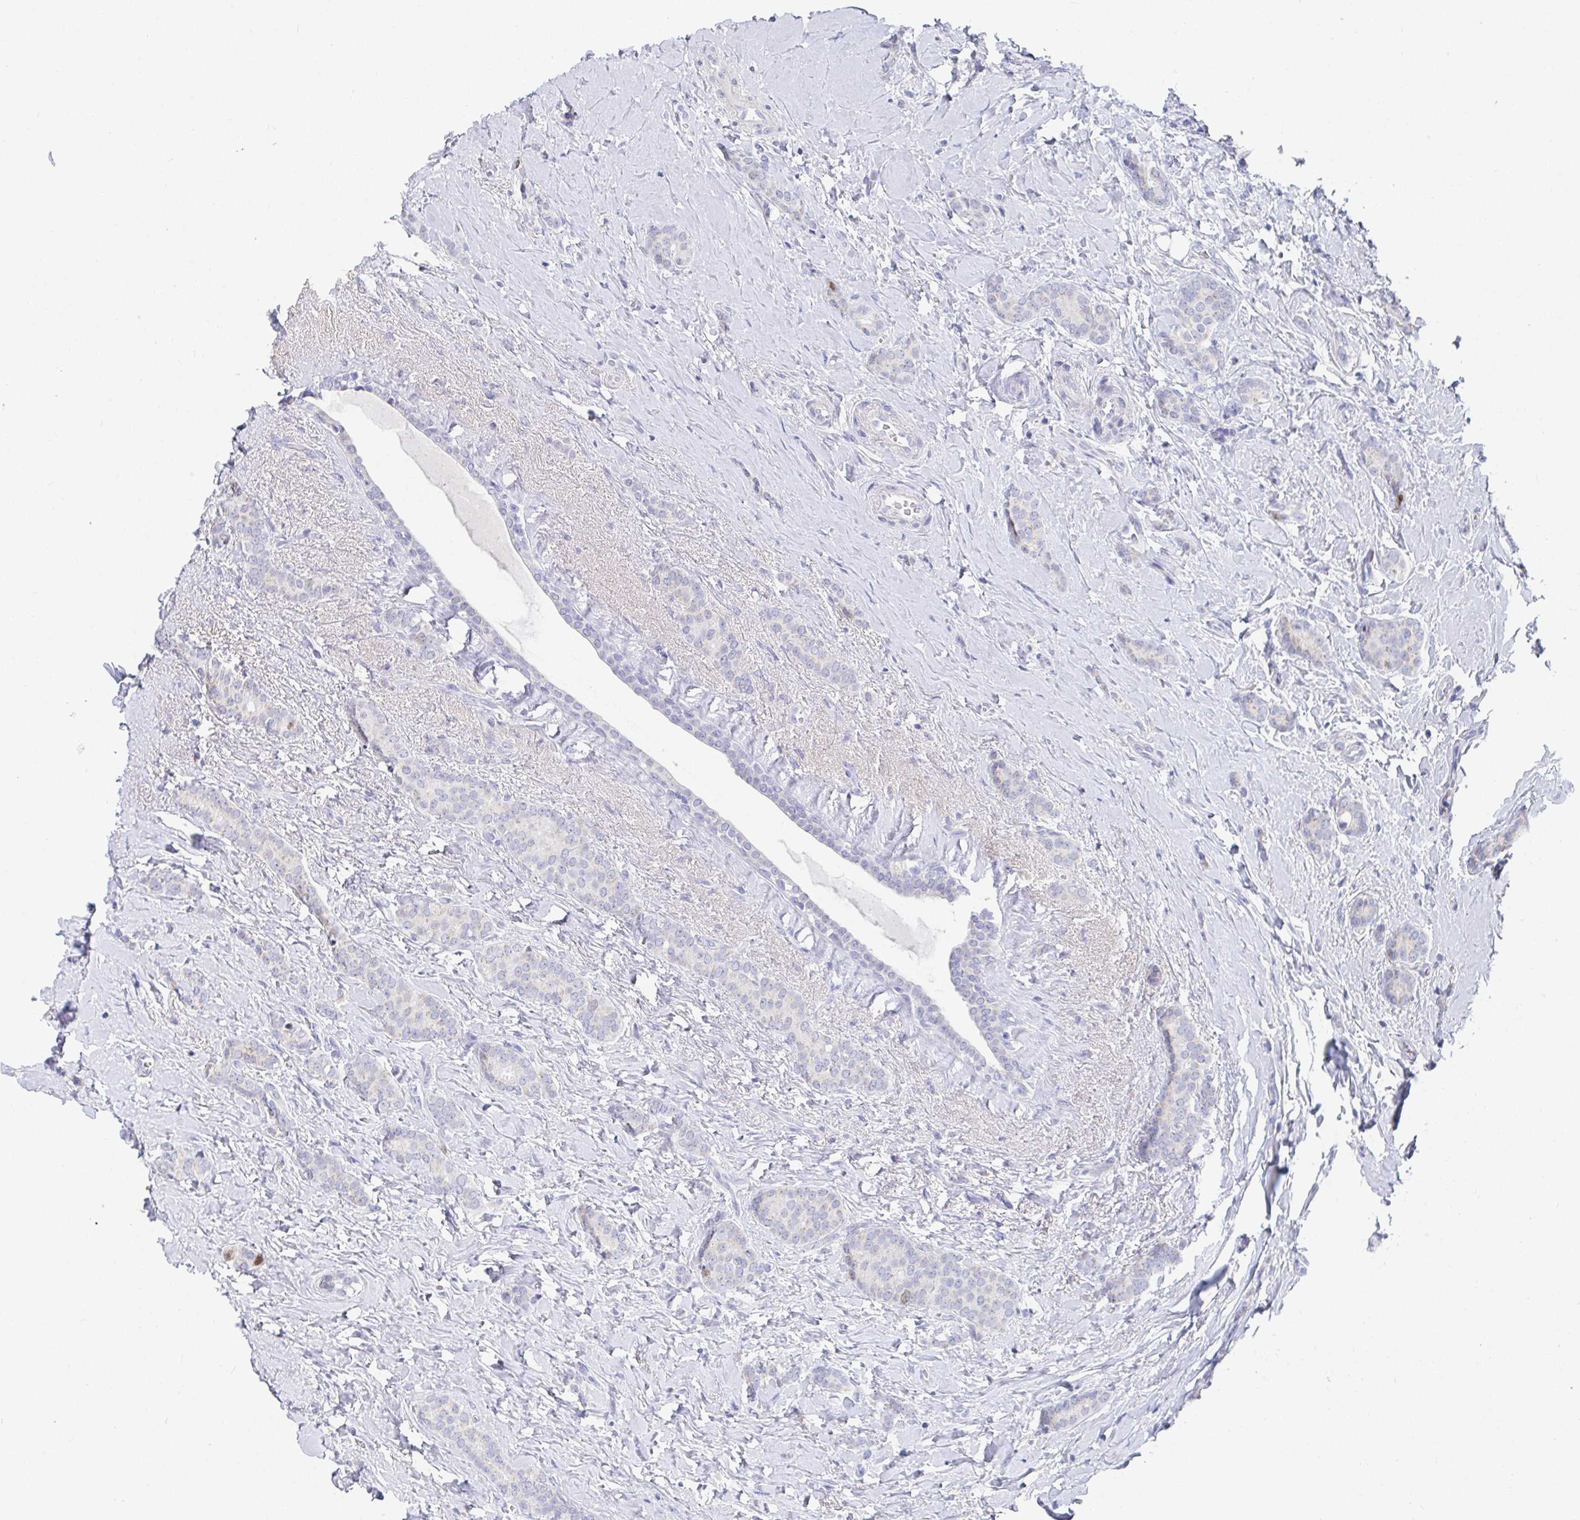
{"staining": {"intensity": "negative", "quantity": "none", "location": "none"}, "tissue": "breast cancer", "cell_type": "Tumor cells", "image_type": "cancer", "snomed": [{"axis": "morphology", "description": "Normal tissue, NOS"}, {"axis": "morphology", "description": "Duct carcinoma"}, {"axis": "topography", "description": "Breast"}], "caption": "High magnification brightfield microscopy of breast intraductal carcinoma stained with DAB (brown) and counterstained with hematoxylin (blue): tumor cells show no significant positivity. (DAB immunohistochemistry, high magnification).", "gene": "ATP5F1C", "patient": {"sex": "female", "age": 77}}